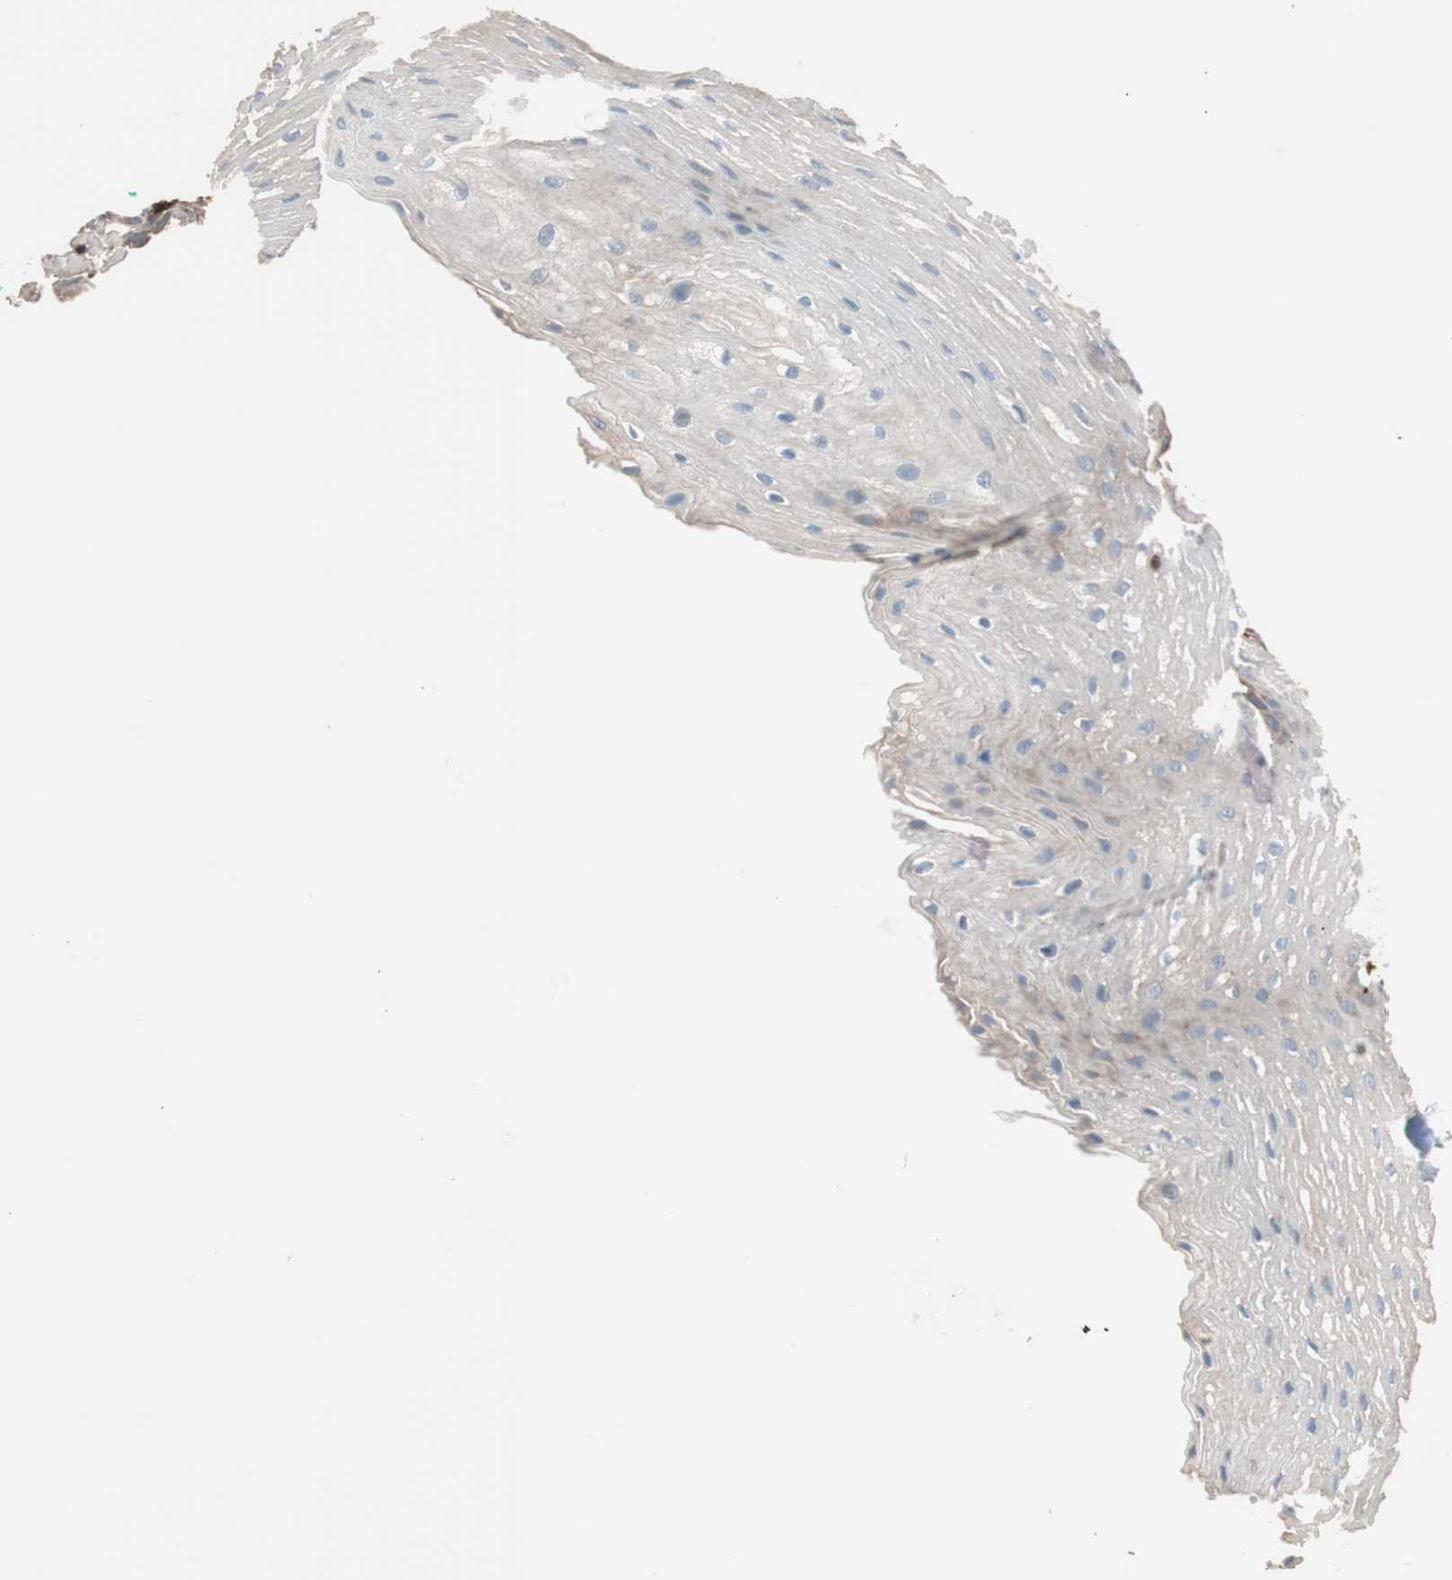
{"staining": {"intensity": "strong", "quantity": "<25%", "location": "cytoplasmic/membranous"}, "tissue": "esophagus", "cell_type": "Squamous epithelial cells", "image_type": "normal", "snomed": [{"axis": "morphology", "description": "Normal tissue, NOS"}, {"axis": "topography", "description": "Esophagus"}], "caption": "Protein staining of benign esophagus exhibits strong cytoplasmic/membranous positivity in approximately <25% of squamous epithelial cells.", "gene": "GPSM2", "patient": {"sex": "male", "age": 48}}